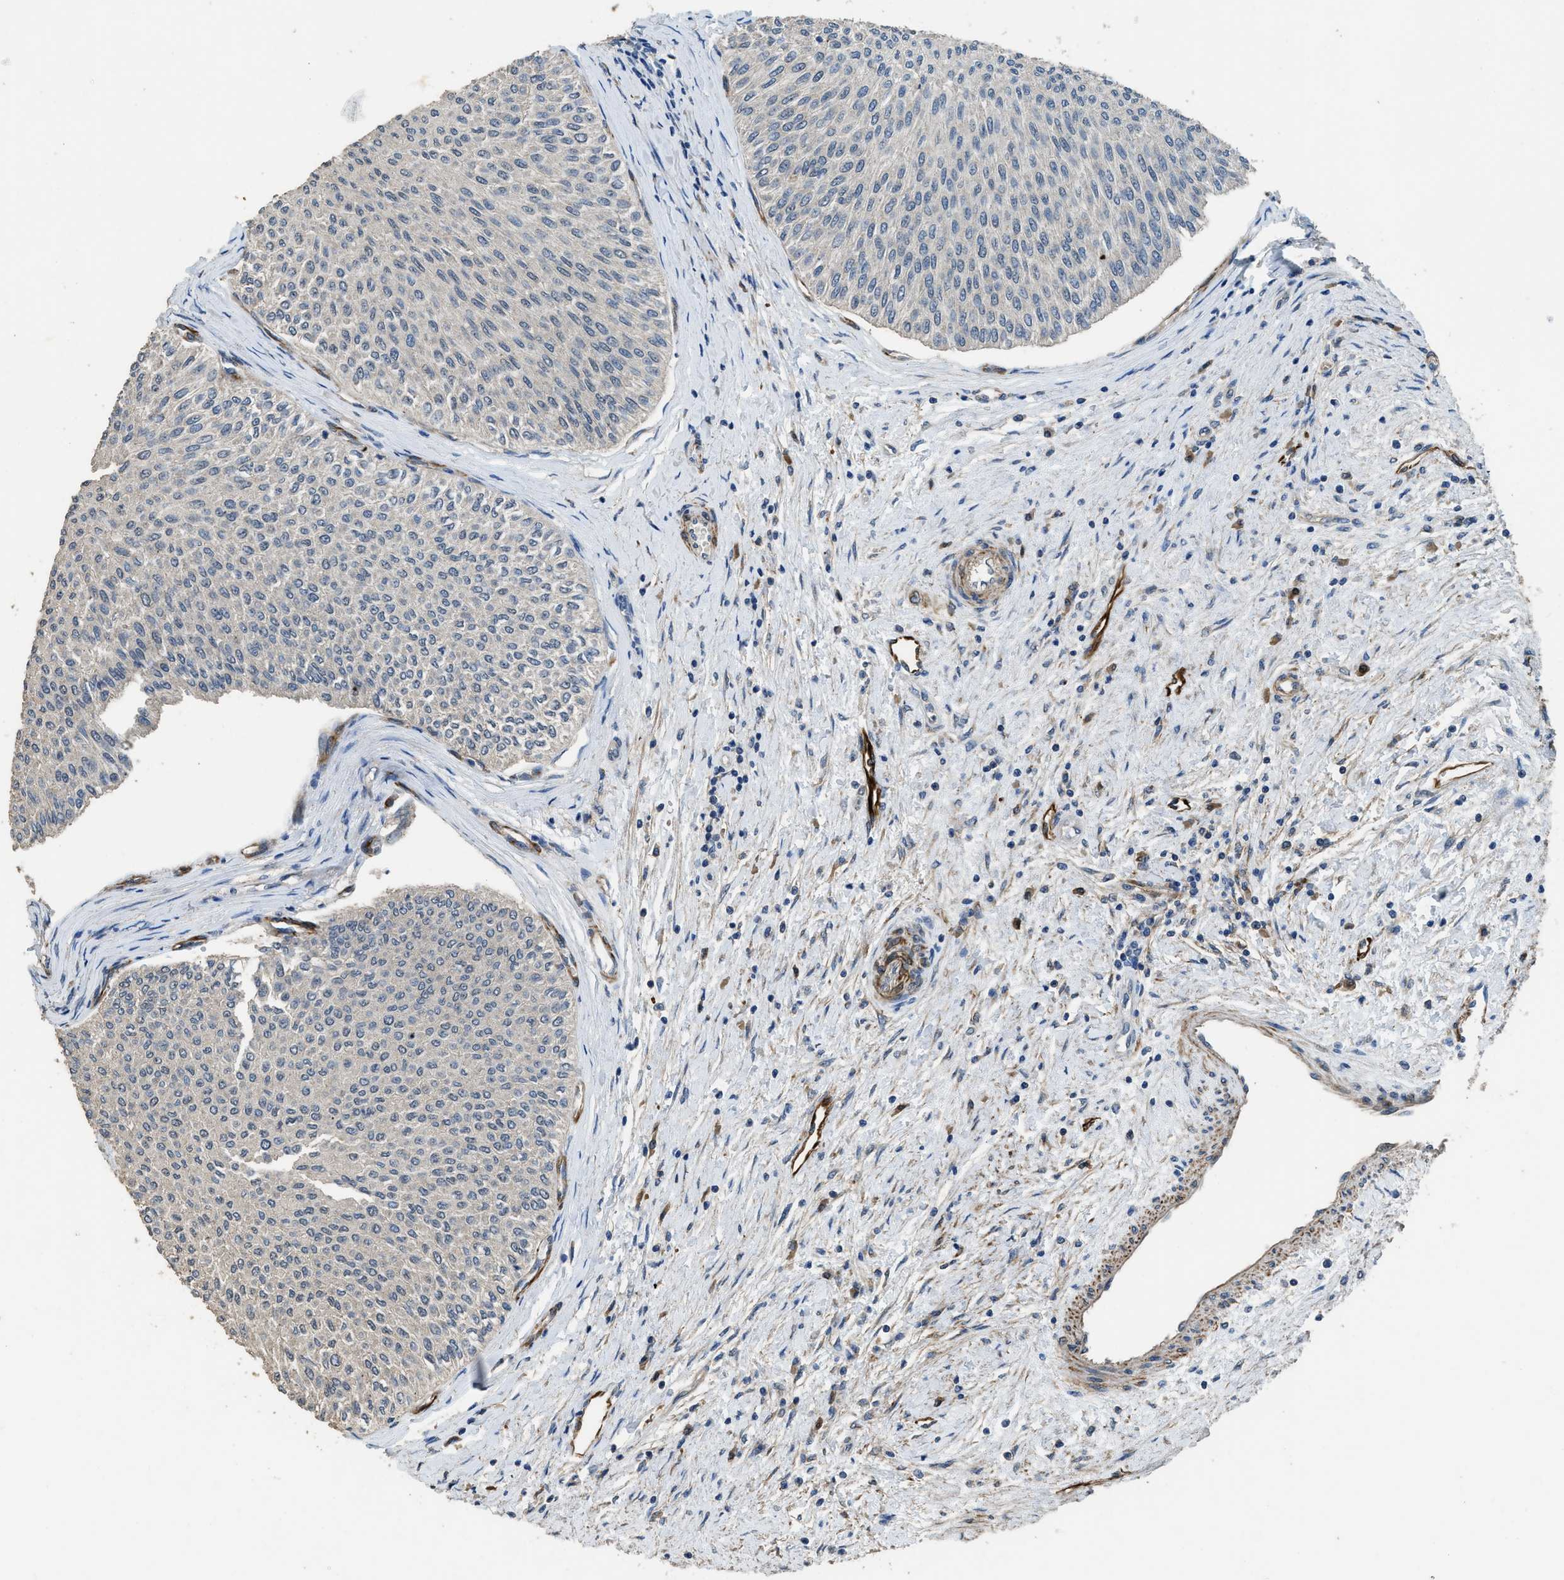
{"staining": {"intensity": "negative", "quantity": "none", "location": "none"}, "tissue": "urothelial cancer", "cell_type": "Tumor cells", "image_type": "cancer", "snomed": [{"axis": "morphology", "description": "Urothelial carcinoma, Low grade"}, {"axis": "topography", "description": "Urinary bladder"}], "caption": "Immunohistochemical staining of human urothelial cancer demonstrates no significant staining in tumor cells.", "gene": "SYNM", "patient": {"sex": "male", "age": 78}}